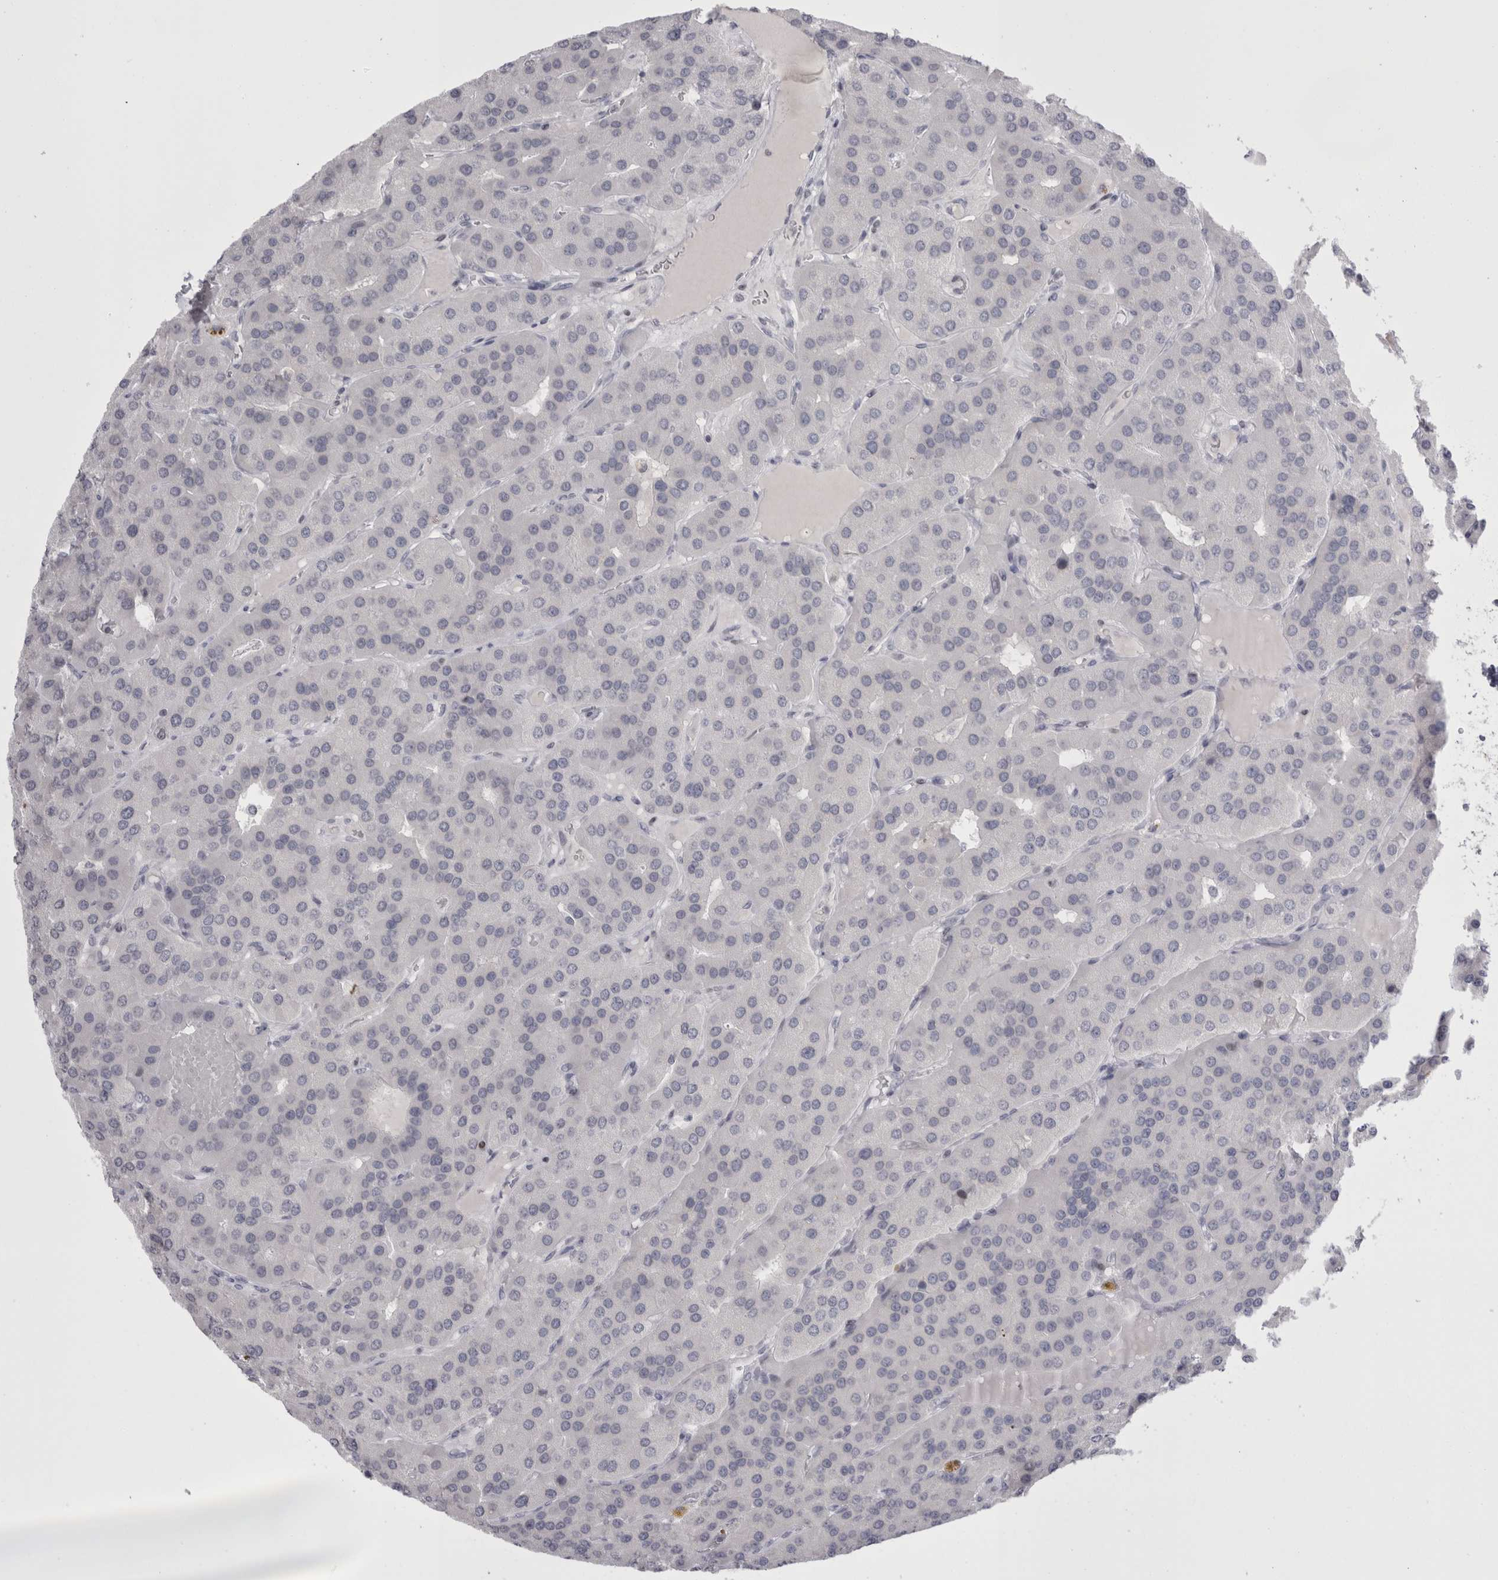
{"staining": {"intensity": "negative", "quantity": "none", "location": "none"}, "tissue": "parathyroid gland", "cell_type": "Glandular cells", "image_type": "normal", "snomed": [{"axis": "morphology", "description": "Normal tissue, NOS"}, {"axis": "morphology", "description": "Adenoma, NOS"}, {"axis": "topography", "description": "Parathyroid gland"}], "caption": "Parathyroid gland stained for a protein using immunohistochemistry (IHC) displays no expression glandular cells.", "gene": "FNDC8", "patient": {"sex": "female", "age": 86}}